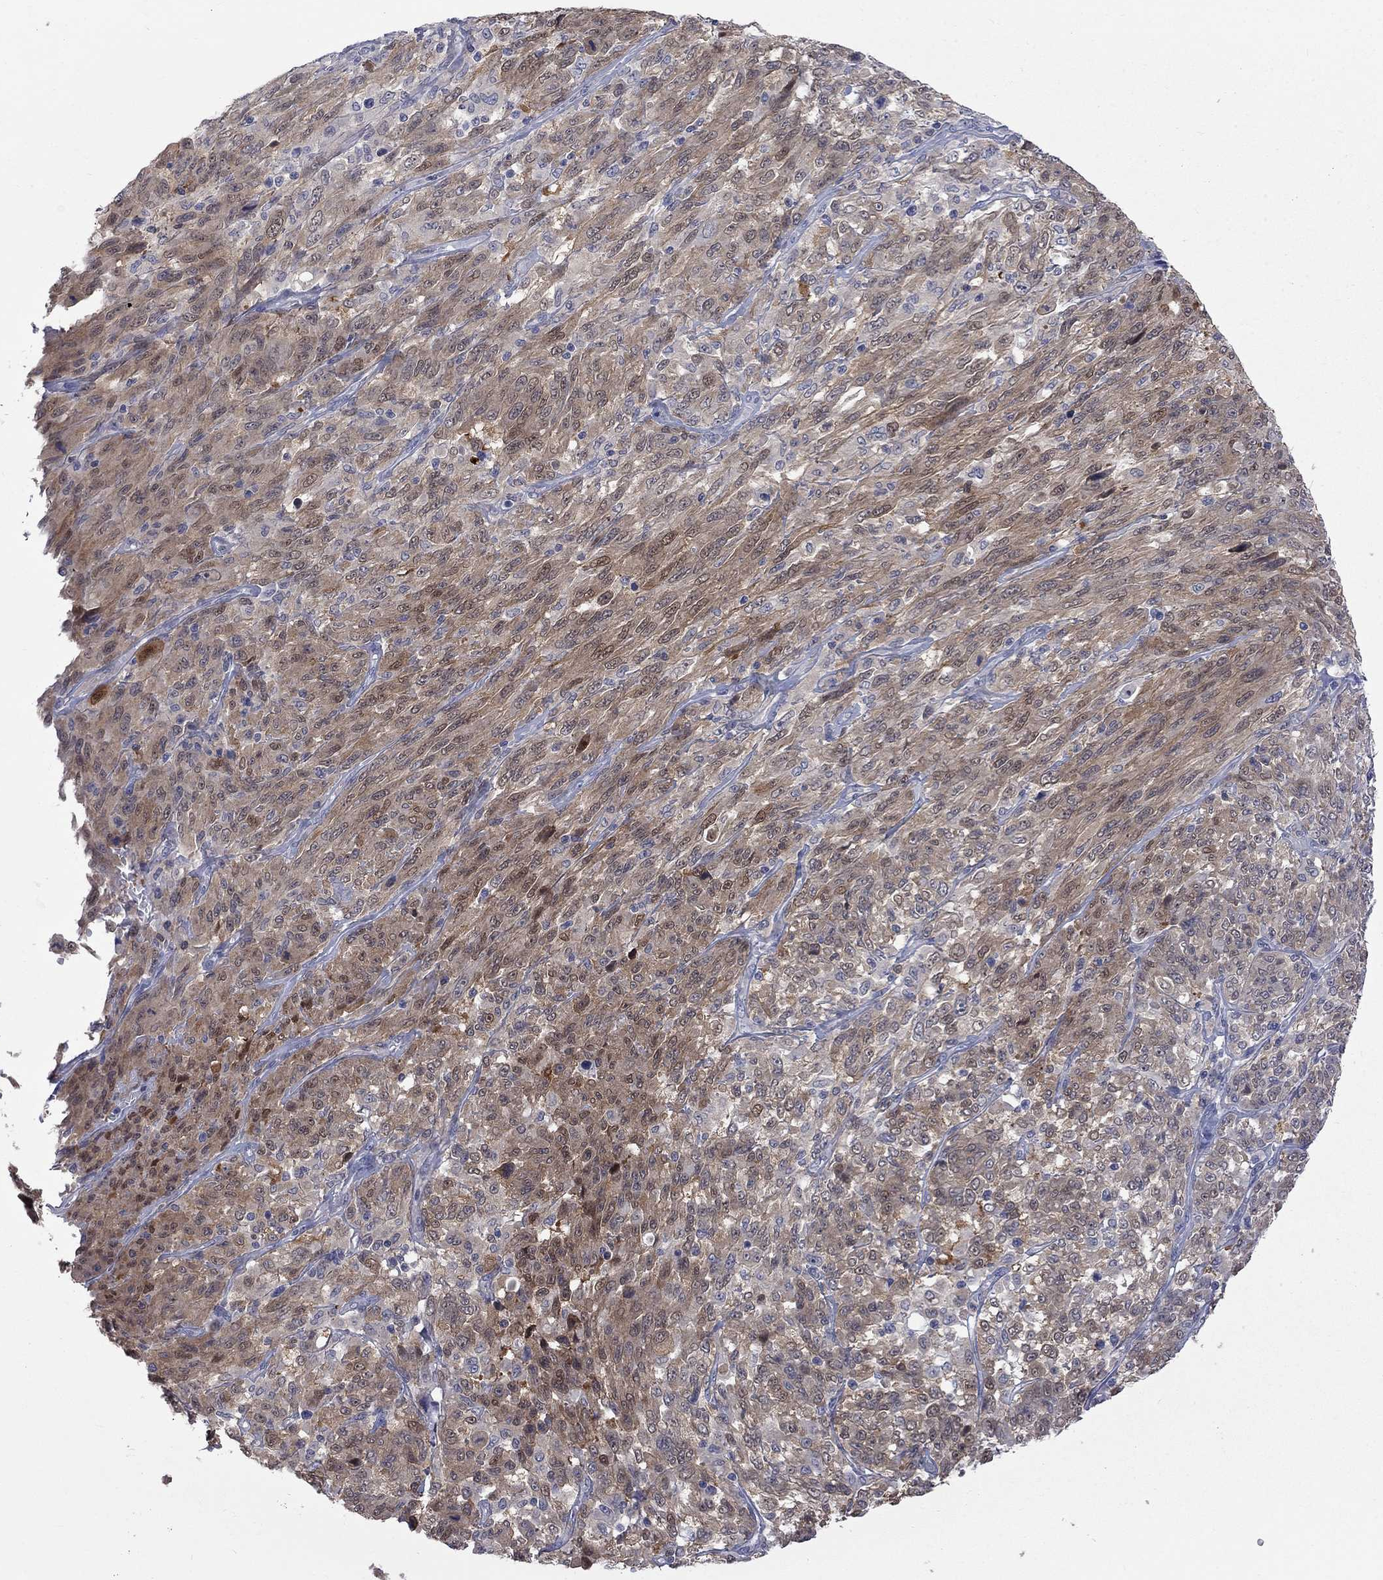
{"staining": {"intensity": "weak", "quantity": "25%-75%", "location": "cytoplasmic/membranous"}, "tissue": "melanoma", "cell_type": "Tumor cells", "image_type": "cancer", "snomed": [{"axis": "morphology", "description": "Malignant melanoma, NOS"}, {"axis": "topography", "description": "Skin"}], "caption": "Malignant melanoma stained for a protein (brown) exhibits weak cytoplasmic/membranous positive expression in approximately 25%-75% of tumor cells.", "gene": "HKDC1", "patient": {"sex": "female", "age": 91}}